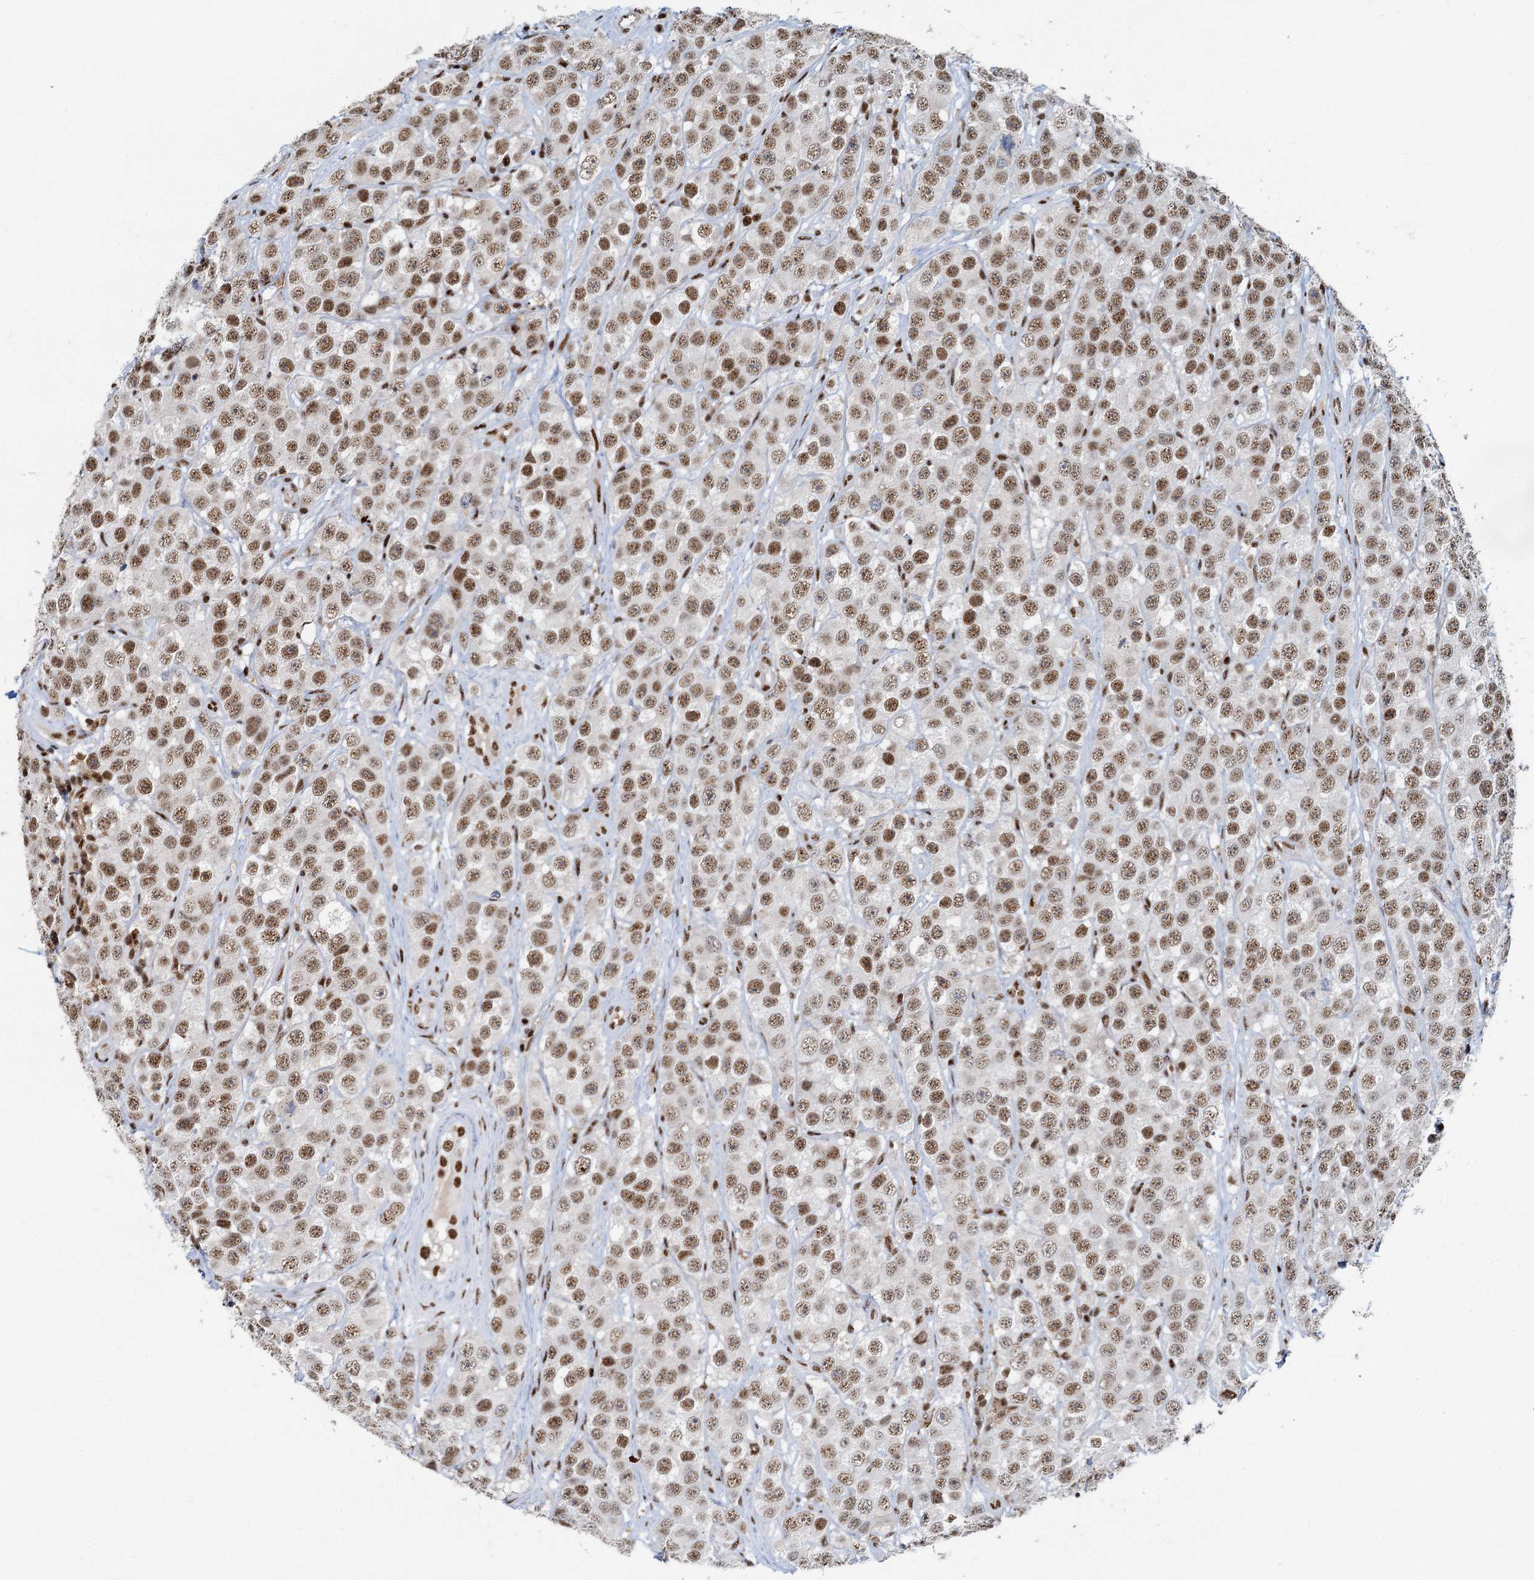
{"staining": {"intensity": "moderate", "quantity": ">75%", "location": "nuclear"}, "tissue": "testis cancer", "cell_type": "Tumor cells", "image_type": "cancer", "snomed": [{"axis": "morphology", "description": "Seminoma, NOS"}, {"axis": "topography", "description": "Testis"}], "caption": "High-magnification brightfield microscopy of testis cancer stained with DAB (brown) and counterstained with hematoxylin (blue). tumor cells exhibit moderate nuclear staining is present in about>75% of cells.", "gene": "RBM26", "patient": {"sex": "male", "age": 28}}